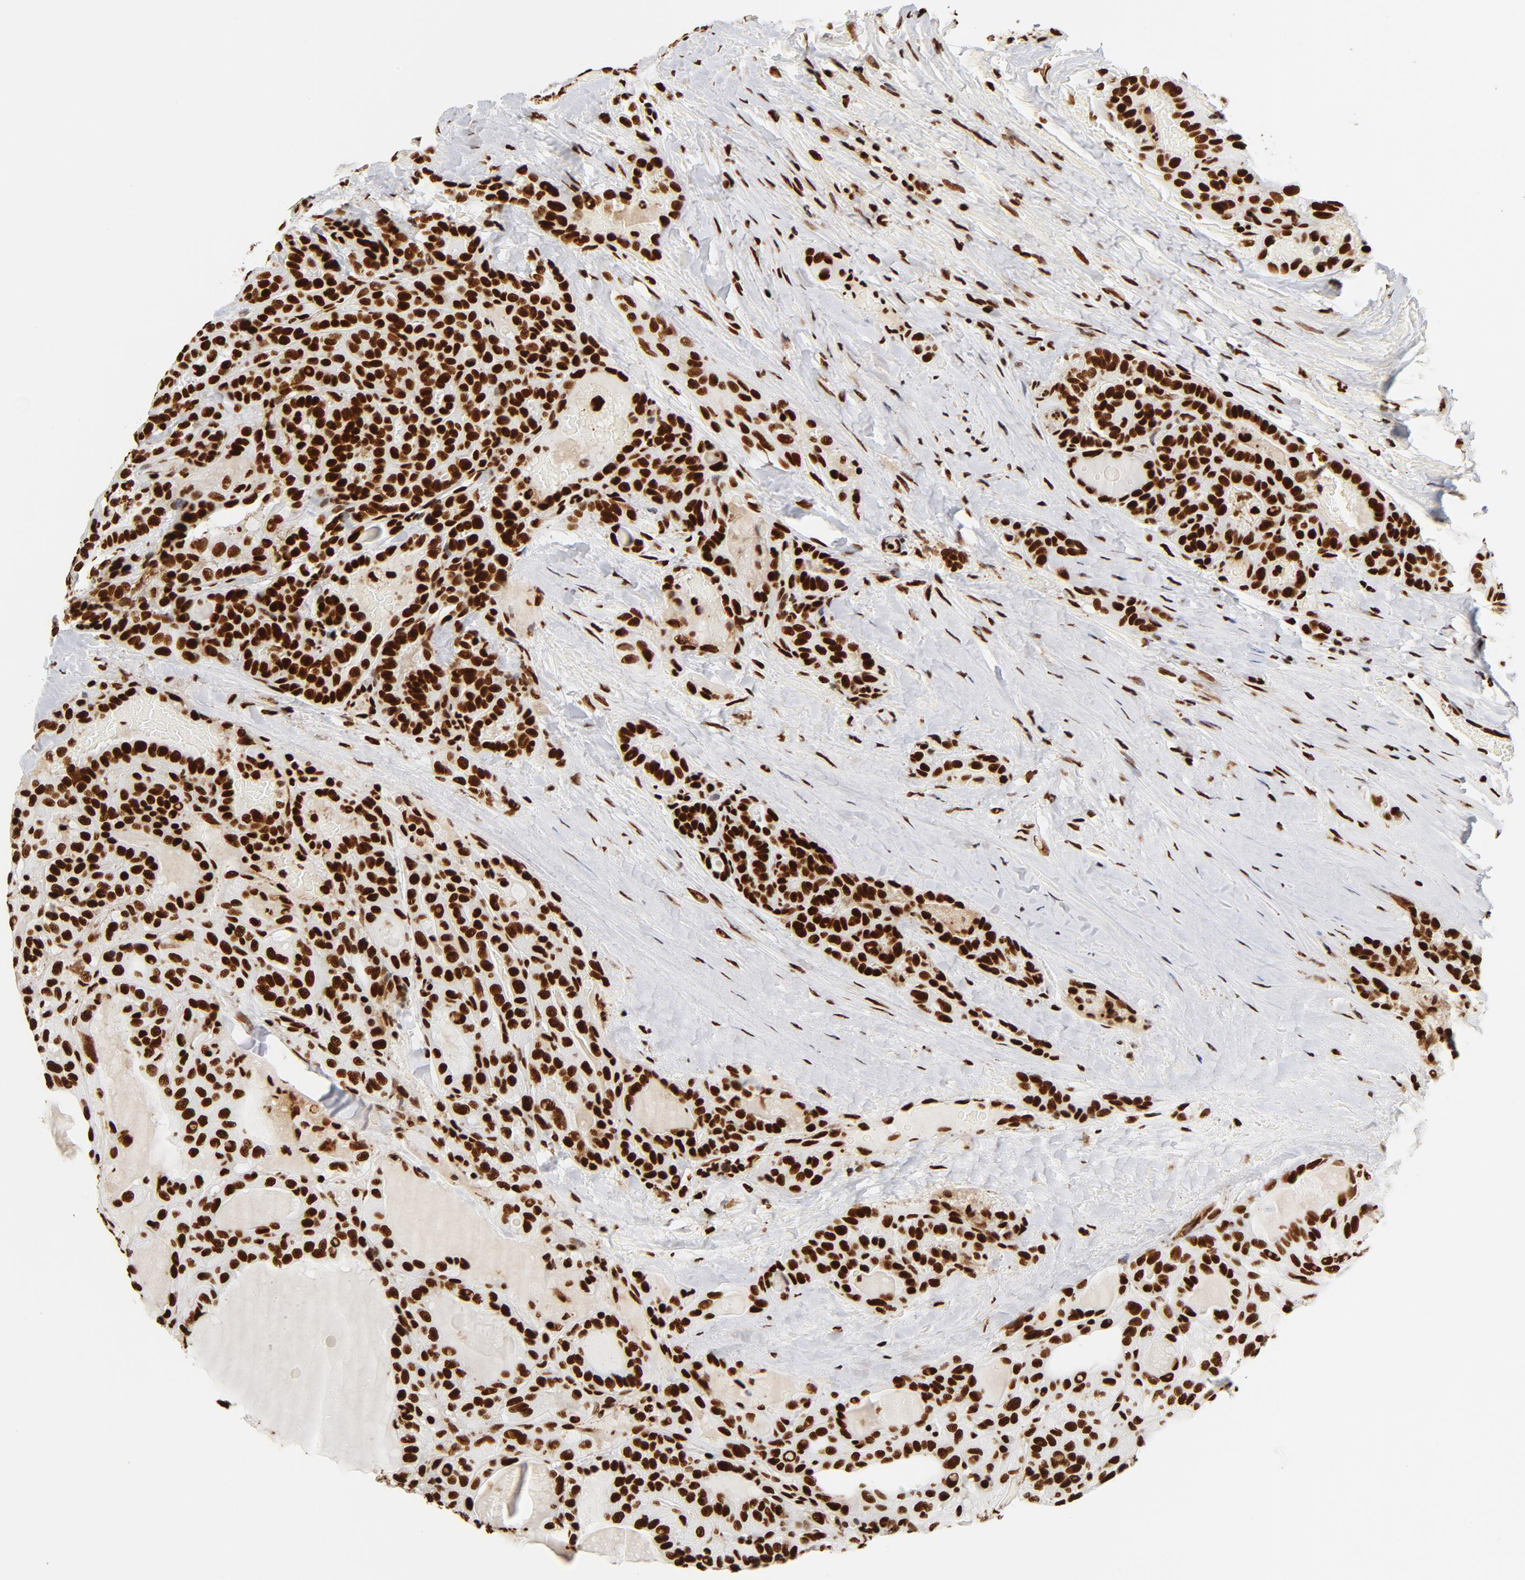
{"staining": {"intensity": "strong", "quantity": ">75%", "location": "nuclear"}, "tissue": "thyroid cancer", "cell_type": "Tumor cells", "image_type": "cancer", "snomed": [{"axis": "morphology", "description": "Papillary adenocarcinoma, NOS"}, {"axis": "topography", "description": "Thyroid gland"}], "caption": "Human papillary adenocarcinoma (thyroid) stained with a protein marker demonstrates strong staining in tumor cells.", "gene": "XRCC6", "patient": {"sex": "male", "age": 77}}